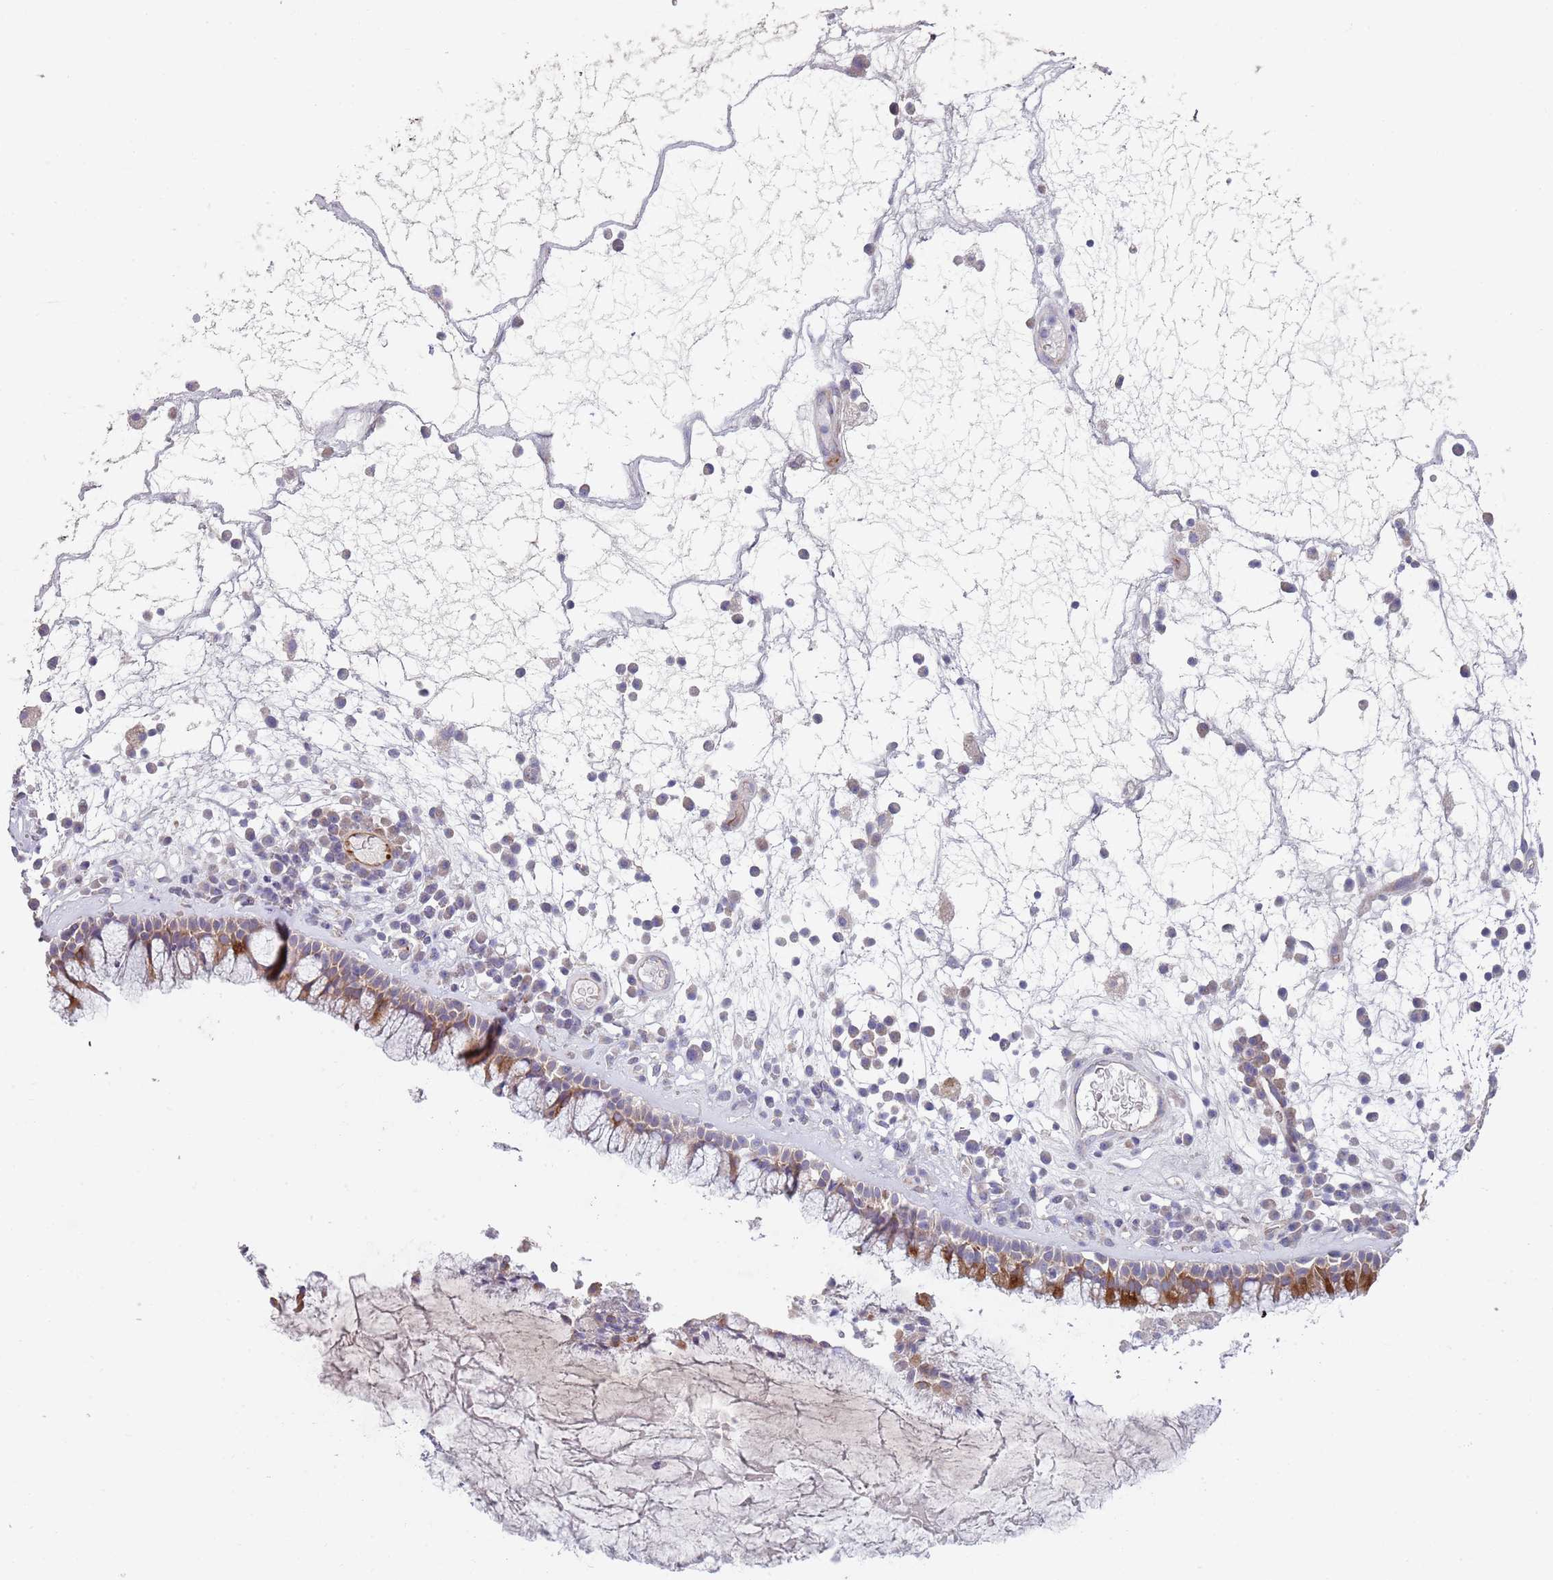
{"staining": {"intensity": "moderate", "quantity": ">75%", "location": "cytoplasmic/membranous"}, "tissue": "nasopharynx", "cell_type": "Respiratory epithelial cells", "image_type": "normal", "snomed": [{"axis": "morphology", "description": "Normal tissue, NOS"}, {"axis": "morphology", "description": "Inflammation, NOS"}, {"axis": "topography", "description": "Nasopharynx"}], "caption": "Immunohistochemistry (IHC) (DAB) staining of unremarkable nasopharynx shows moderate cytoplasmic/membranous protein positivity in approximately >75% of respiratory epithelial cells. (DAB (3,3'-diaminobenzidine) = brown stain, brightfield microscopy at high magnification).", "gene": "ZNF583", "patient": {"sex": "male", "age": 70}}